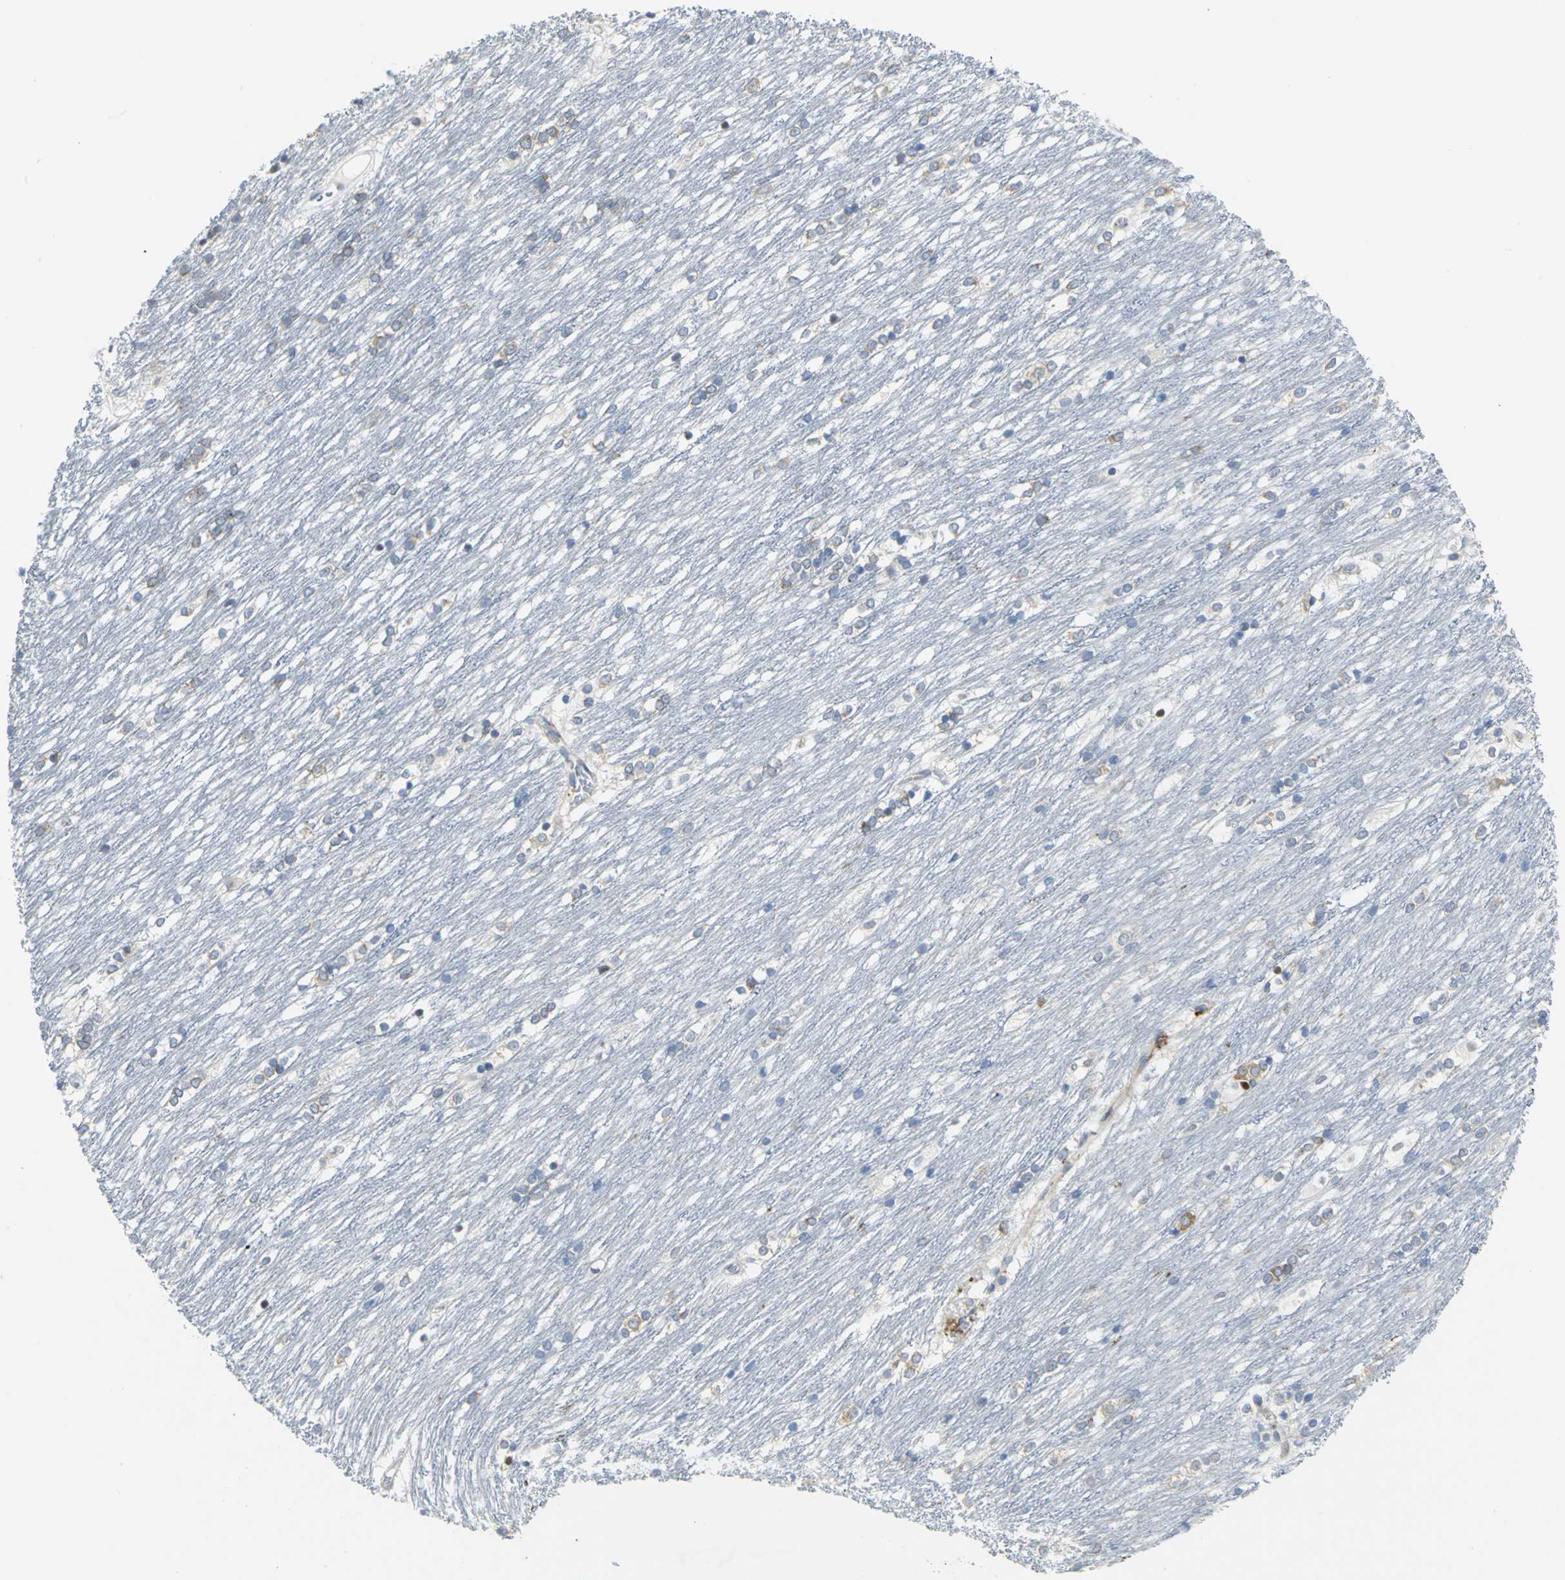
{"staining": {"intensity": "weak", "quantity": "<25%", "location": "cytoplasmic/membranous,nuclear"}, "tissue": "caudate", "cell_type": "Glial cells", "image_type": "normal", "snomed": [{"axis": "morphology", "description": "Normal tissue, NOS"}, {"axis": "topography", "description": "Lateral ventricle wall"}], "caption": "The image reveals no staining of glial cells in normal caudate. Brightfield microscopy of IHC stained with DAB (3,3'-diaminobenzidine) (brown) and hematoxylin (blue), captured at high magnification.", "gene": "YBX1", "patient": {"sex": "female", "age": 19}}